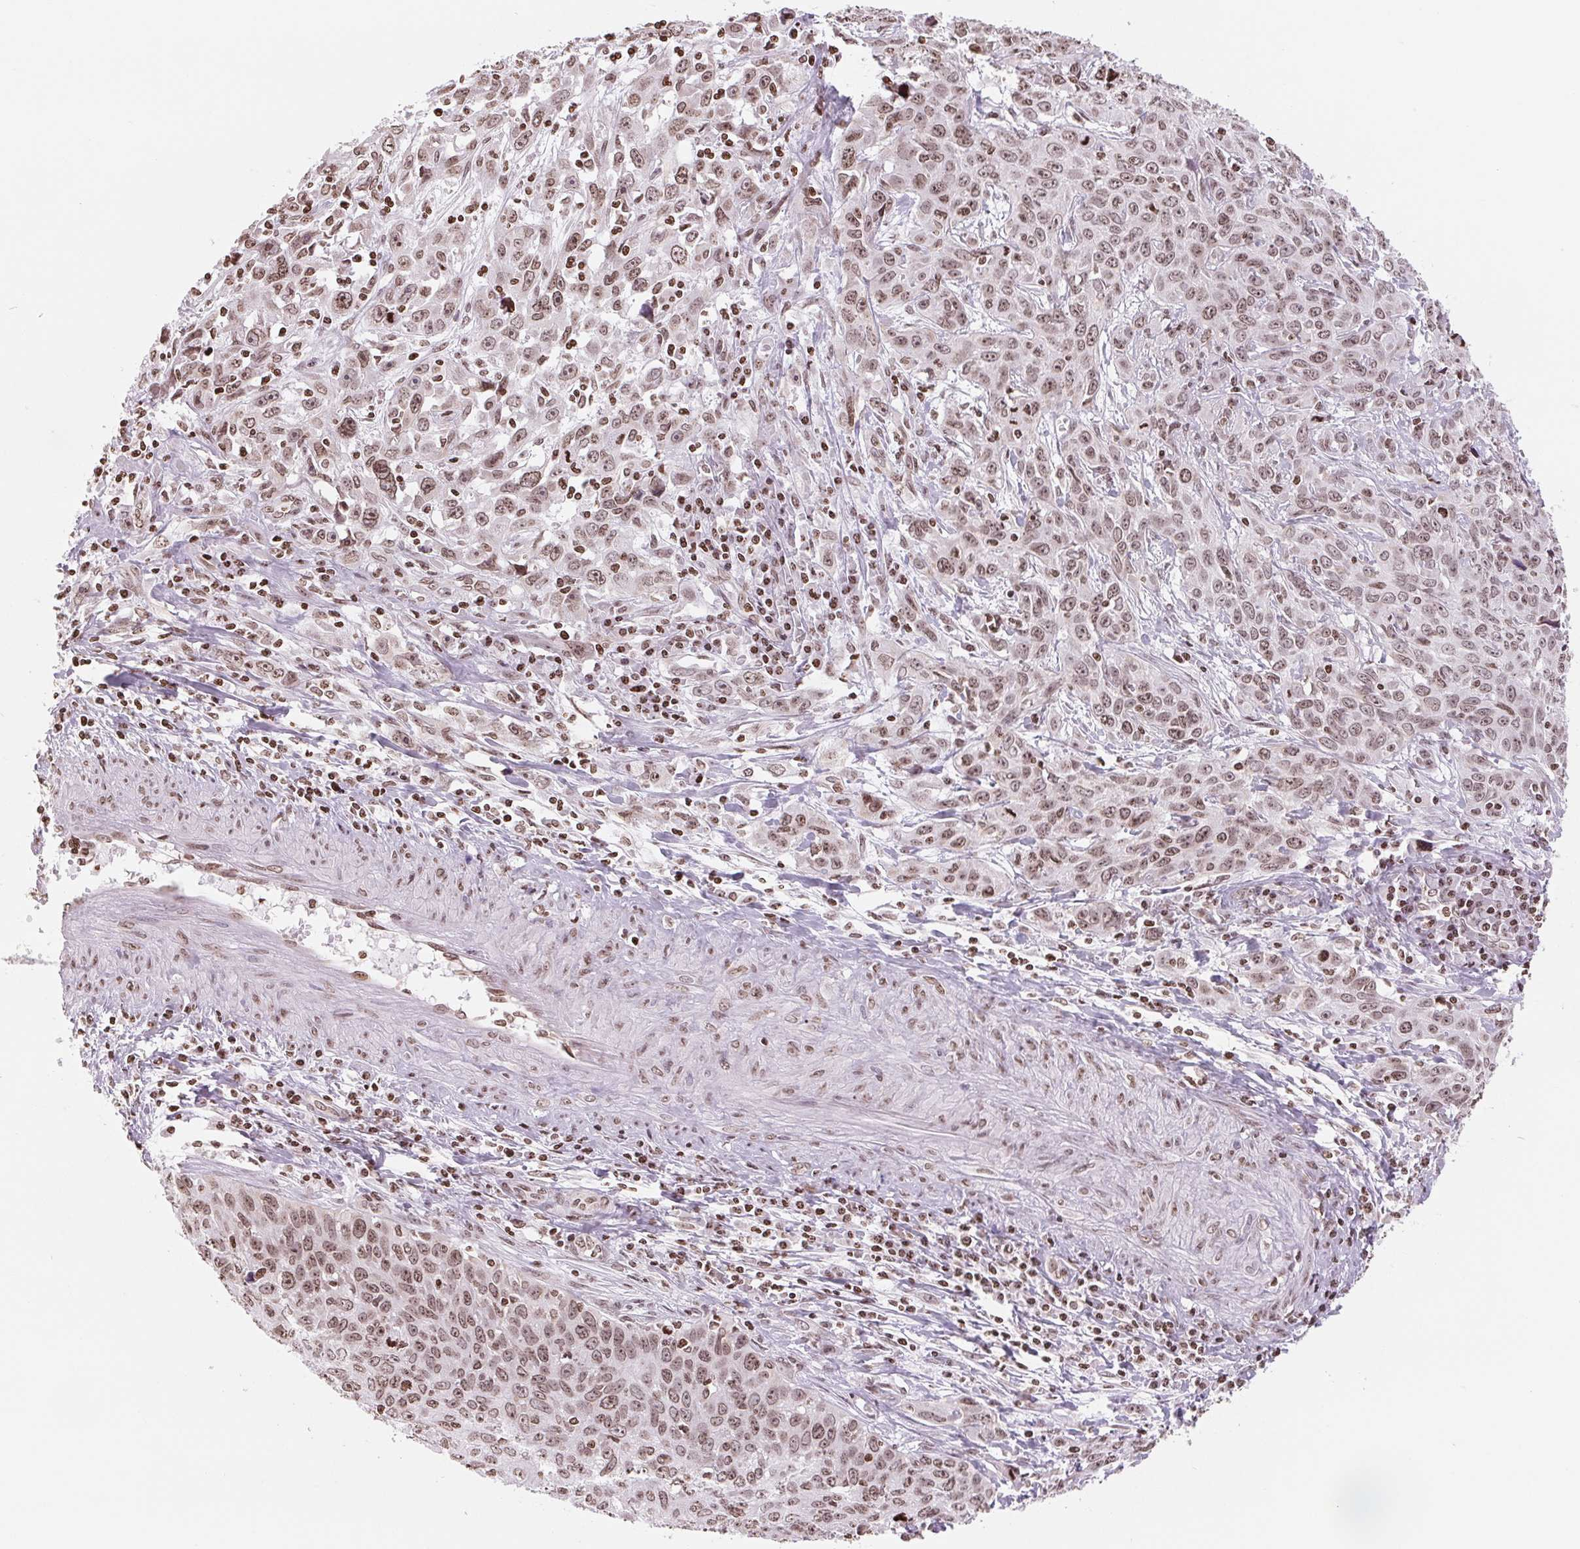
{"staining": {"intensity": "weak", "quantity": ">75%", "location": "nuclear"}, "tissue": "cervical cancer", "cell_type": "Tumor cells", "image_type": "cancer", "snomed": [{"axis": "morphology", "description": "Squamous cell carcinoma, NOS"}, {"axis": "topography", "description": "Cervix"}], "caption": "Approximately >75% of tumor cells in cervical cancer exhibit weak nuclear protein staining as visualized by brown immunohistochemical staining.", "gene": "SMIM12", "patient": {"sex": "female", "age": 38}}